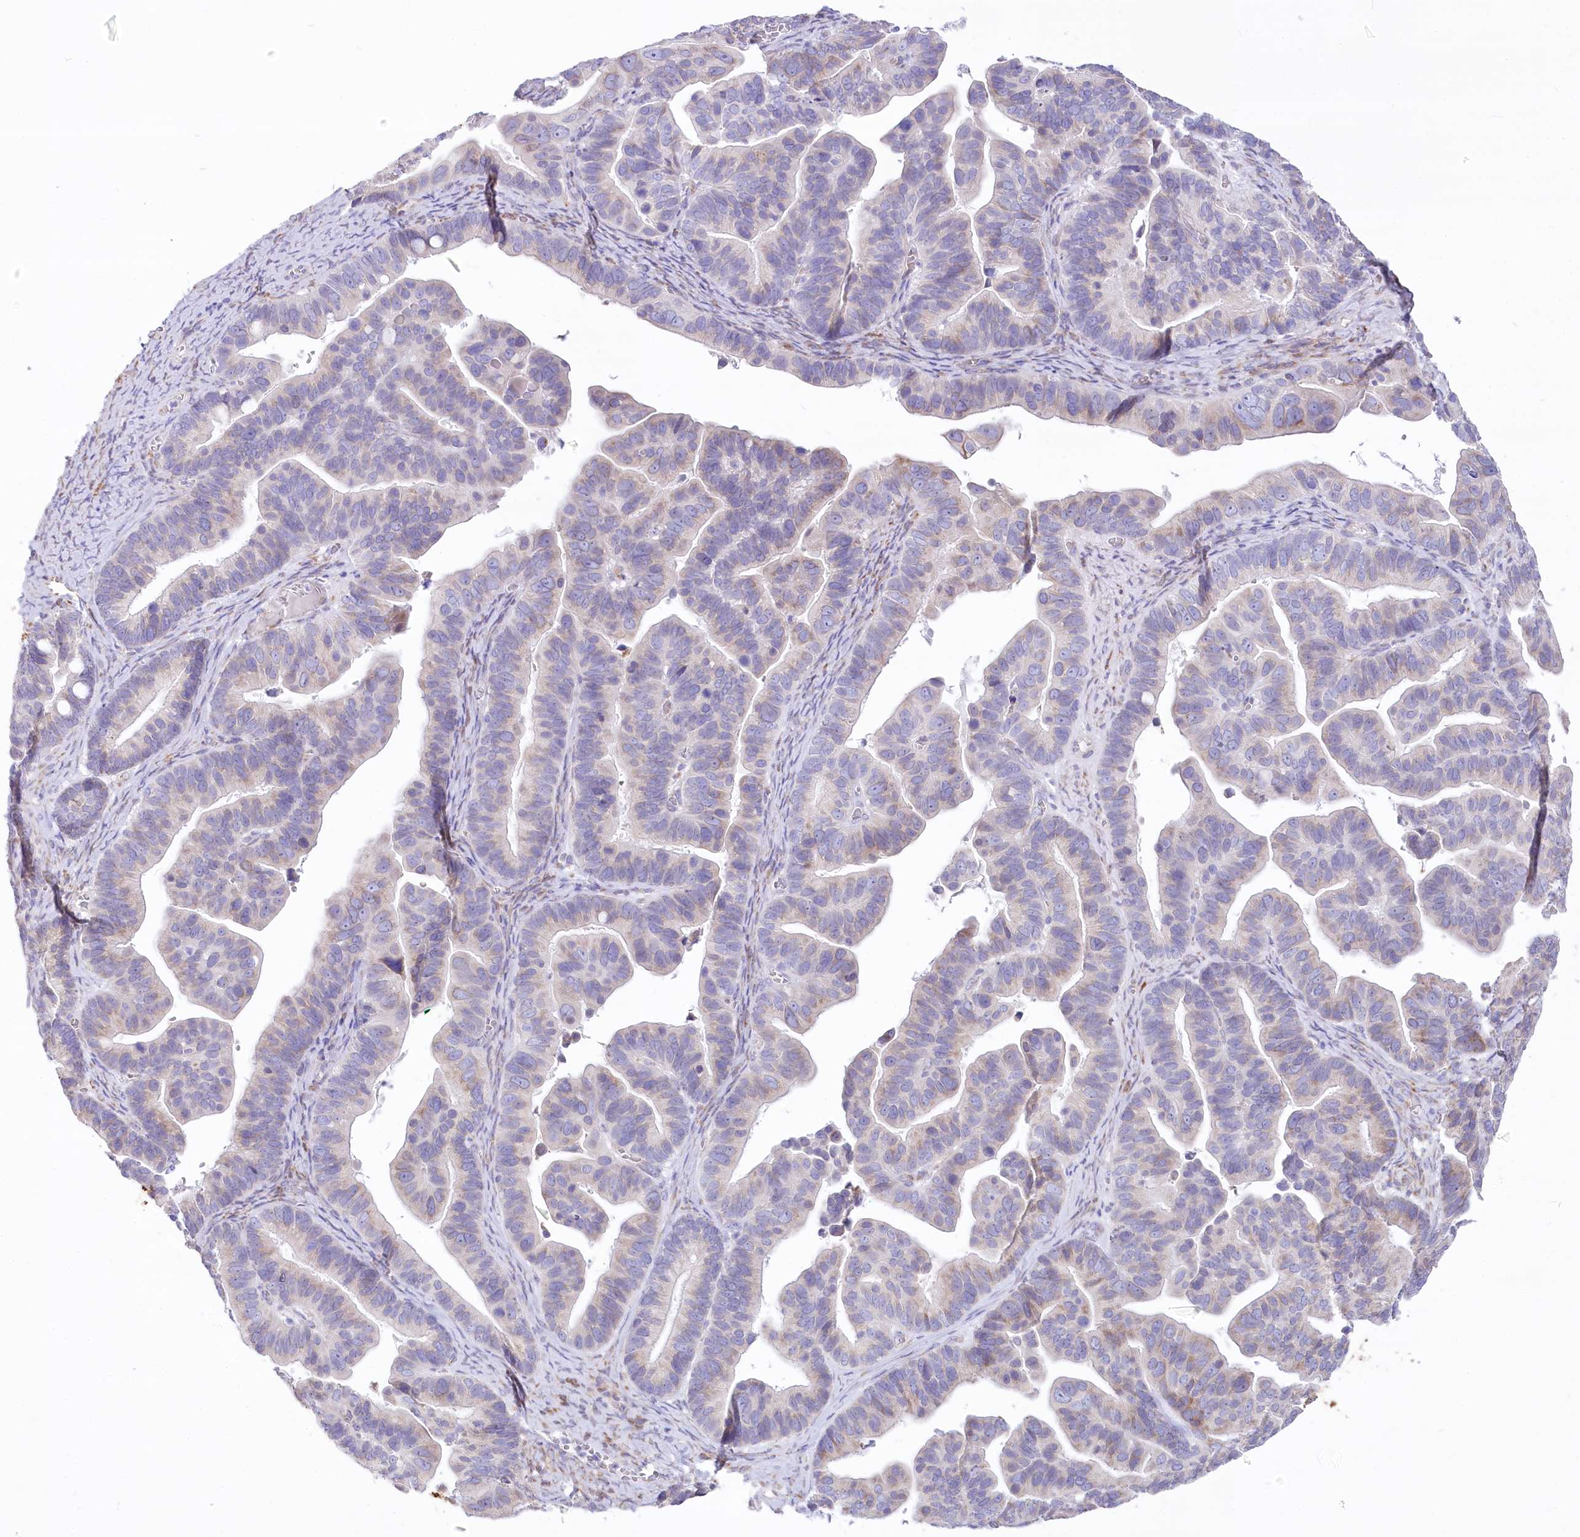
{"staining": {"intensity": "negative", "quantity": "none", "location": "none"}, "tissue": "ovarian cancer", "cell_type": "Tumor cells", "image_type": "cancer", "snomed": [{"axis": "morphology", "description": "Cystadenocarcinoma, serous, NOS"}, {"axis": "topography", "description": "Ovary"}], "caption": "The immunohistochemistry (IHC) micrograph has no significant positivity in tumor cells of ovarian serous cystadenocarcinoma tissue.", "gene": "STT3B", "patient": {"sex": "female", "age": 56}}